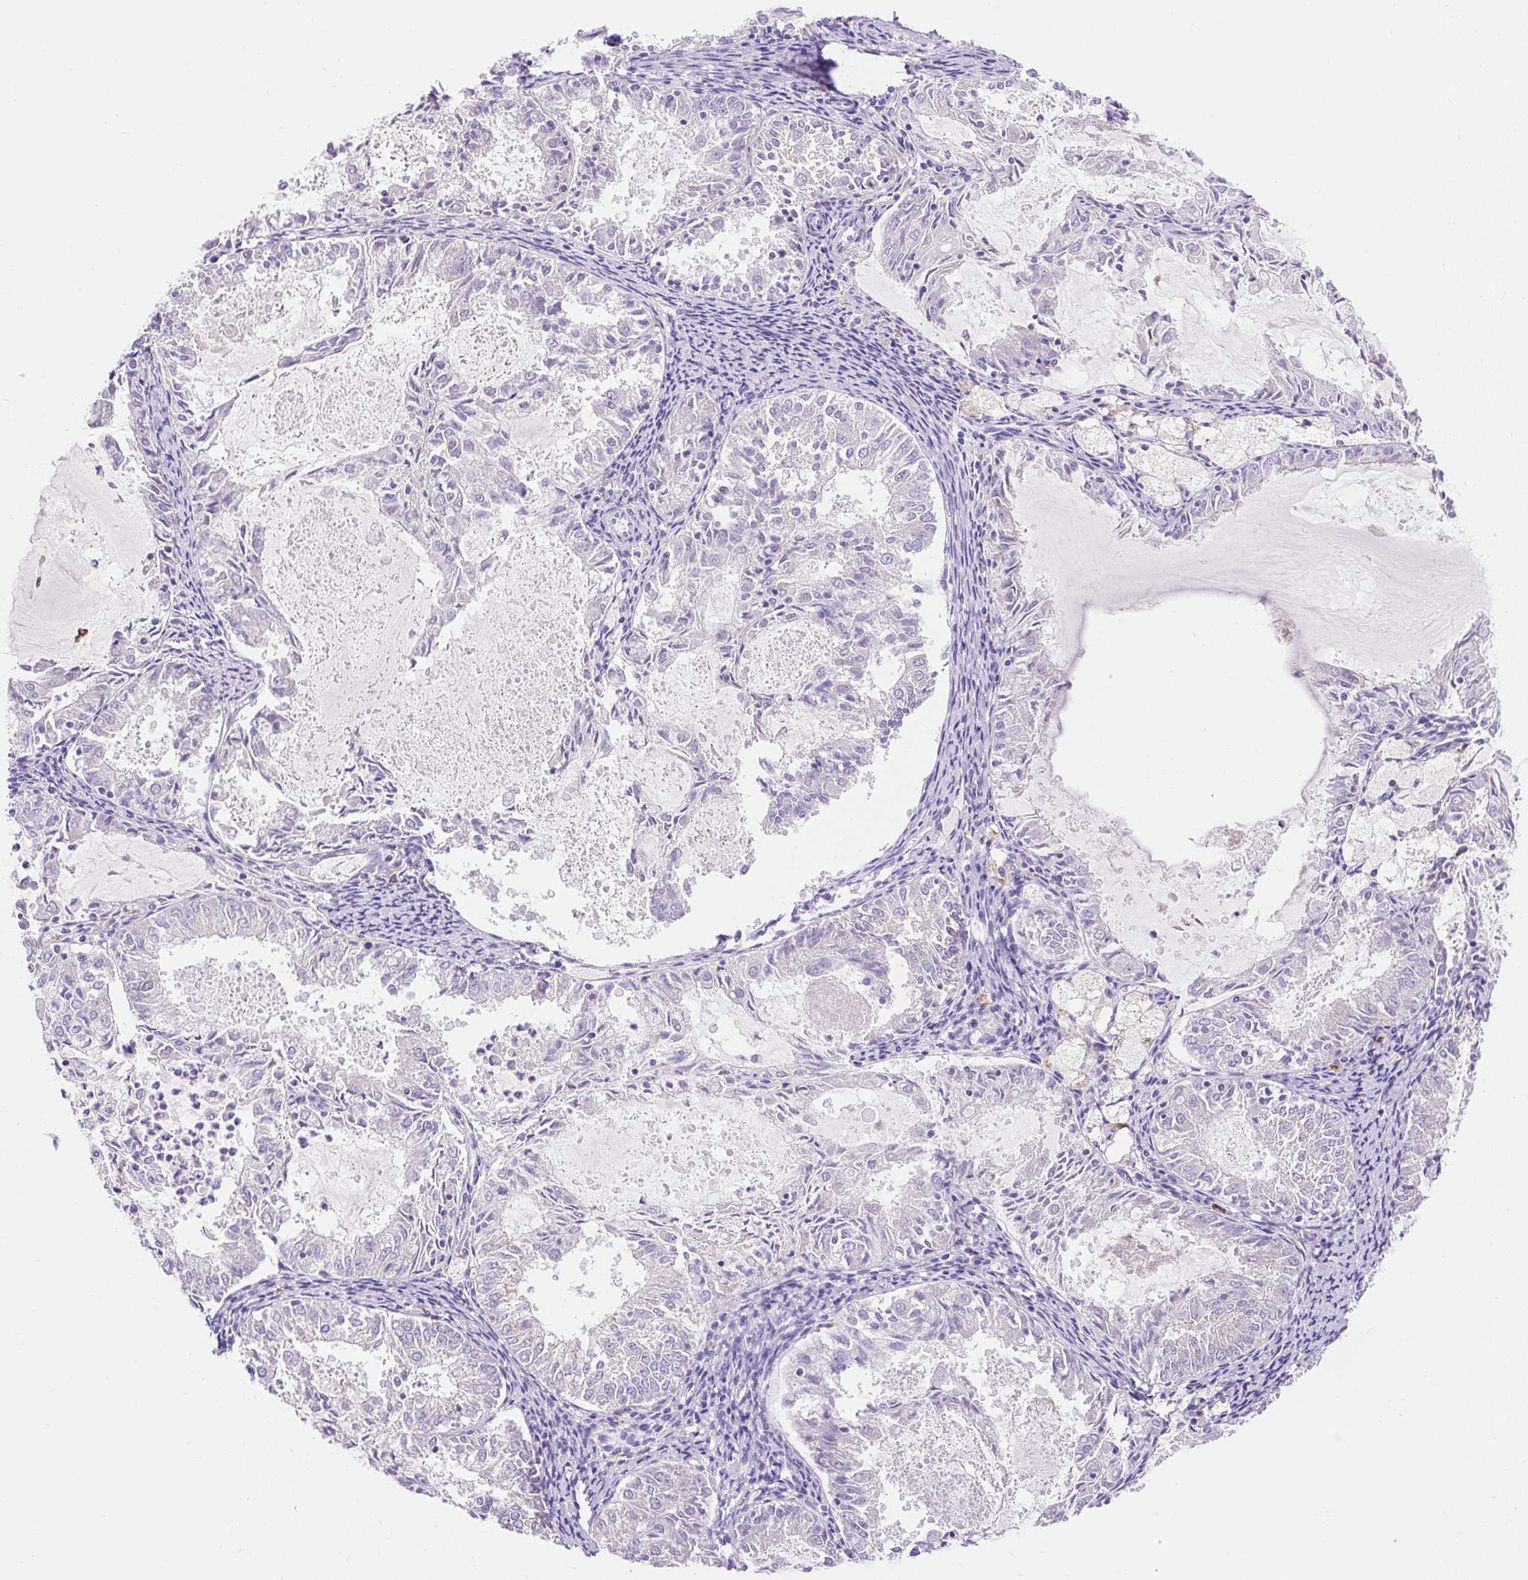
{"staining": {"intensity": "negative", "quantity": "none", "location": "none"}, "tissue": "endometrial cancer", "cell_type": "Tumor cells", "image_type": "cancer", "snomed": [{"axis": "morphology", "description": "Adenocarcinoma, NOS"}, {"axis": "topography", "description": "Endometrium"}], "caption": "Immunohistochemistry (IHC) histopathology image of human endometrial adenocarcinoma stained for a protein (brown), which displays no positivity in tumor cells.", "gene": "HEXB", "patient": {"sex": "female", "age": 57}}